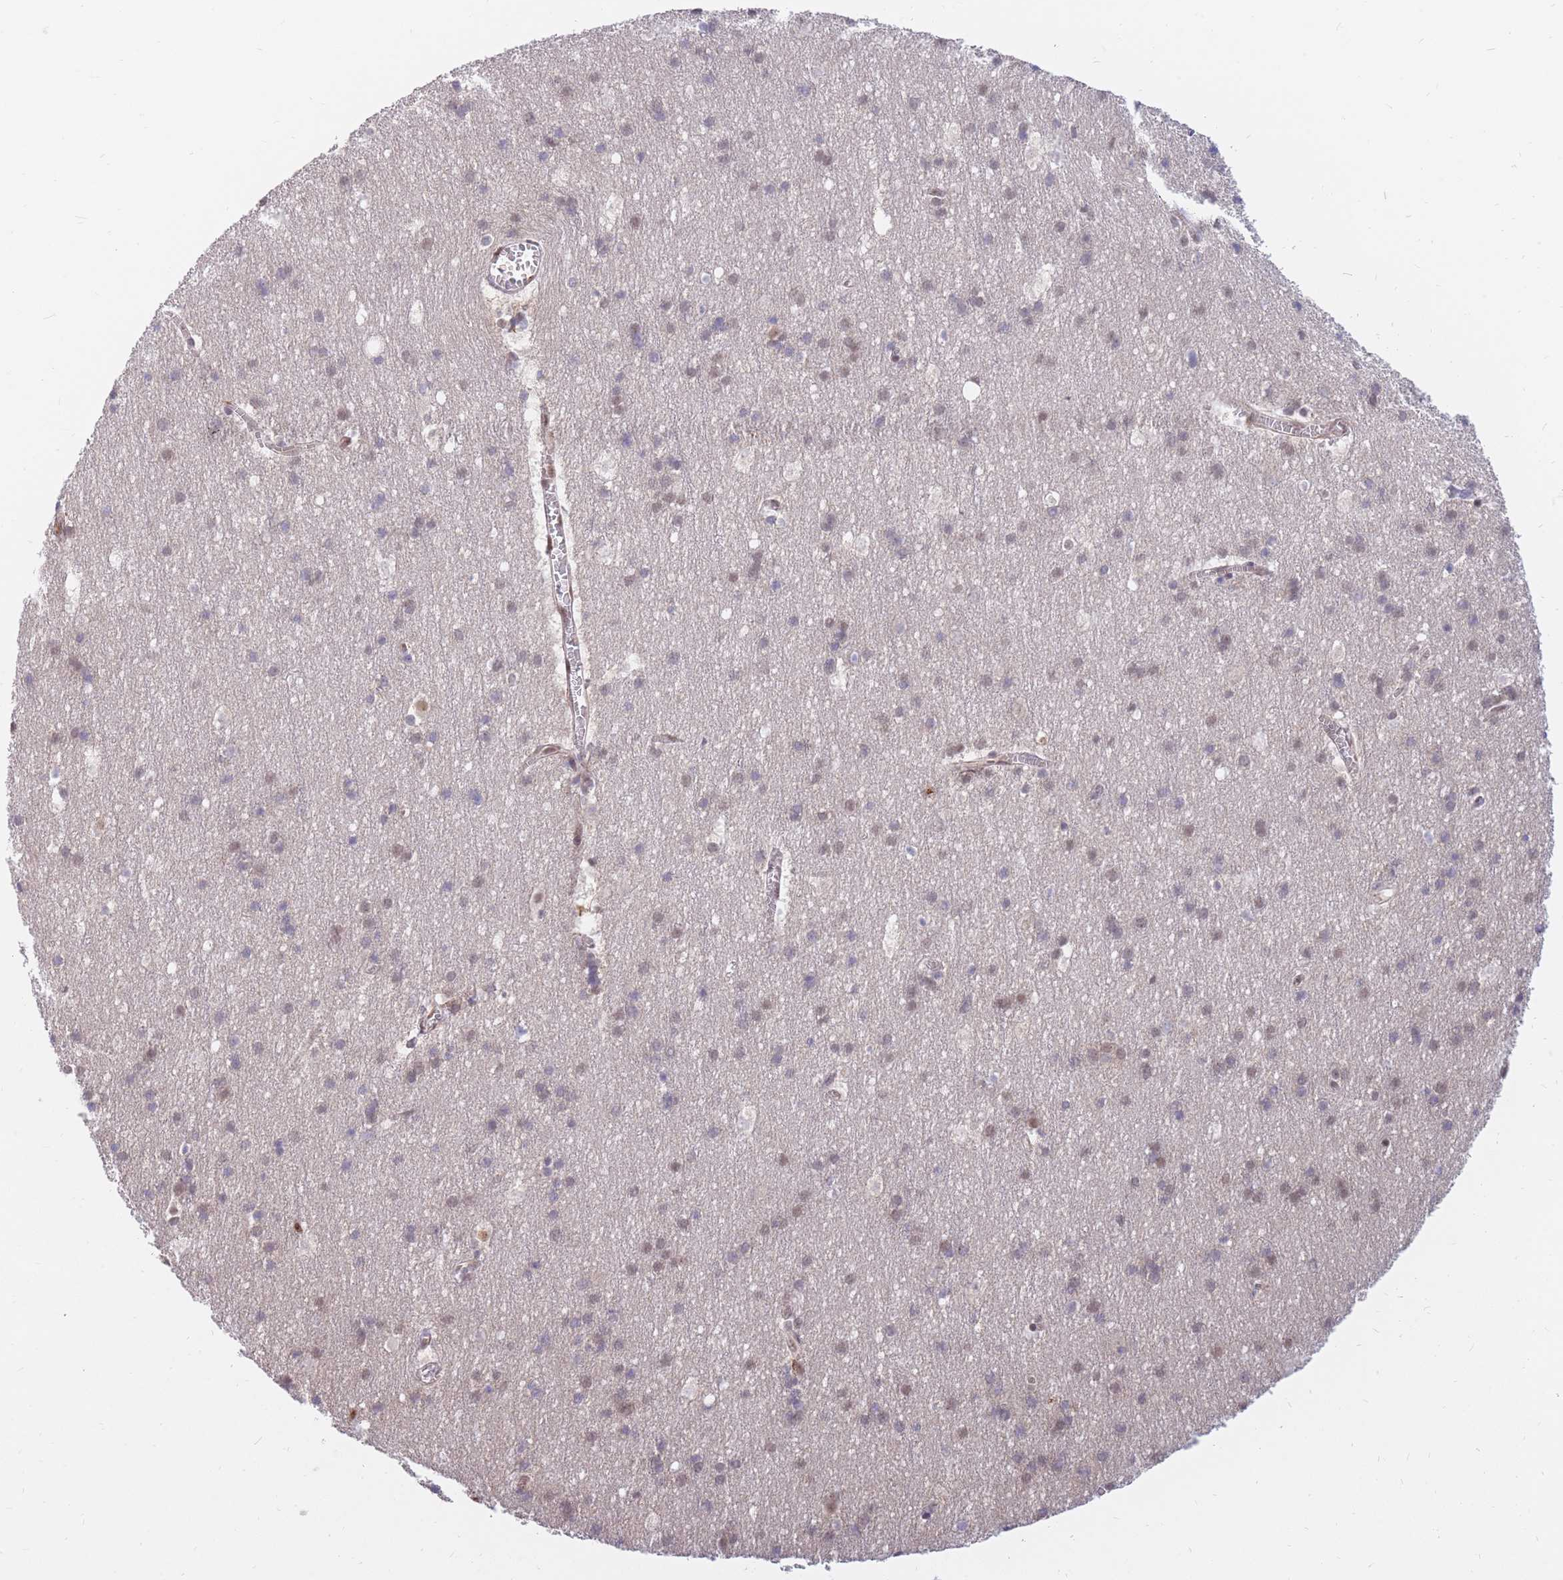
{"staining": {"intensity": "weak", "quantity": ">75%", "location": "nuclear"}, "tissue": "cerebral cortex", "cell_type": "Endothelial cells", "image_type": "normal", "snomed": [{"axis": "morphology", "description": "Normal tissue, NOS"}, {"axis": "topography", "description": "Cerebral cortex"}], "caption": "Immunohistochemistry of benign human cerebral cortex exhibits low levels of weak nuclear staining in approximately >75% of endothelial cells.", "gene": "ERICH6B", "patient": {"sex": "male", "age": 54}}